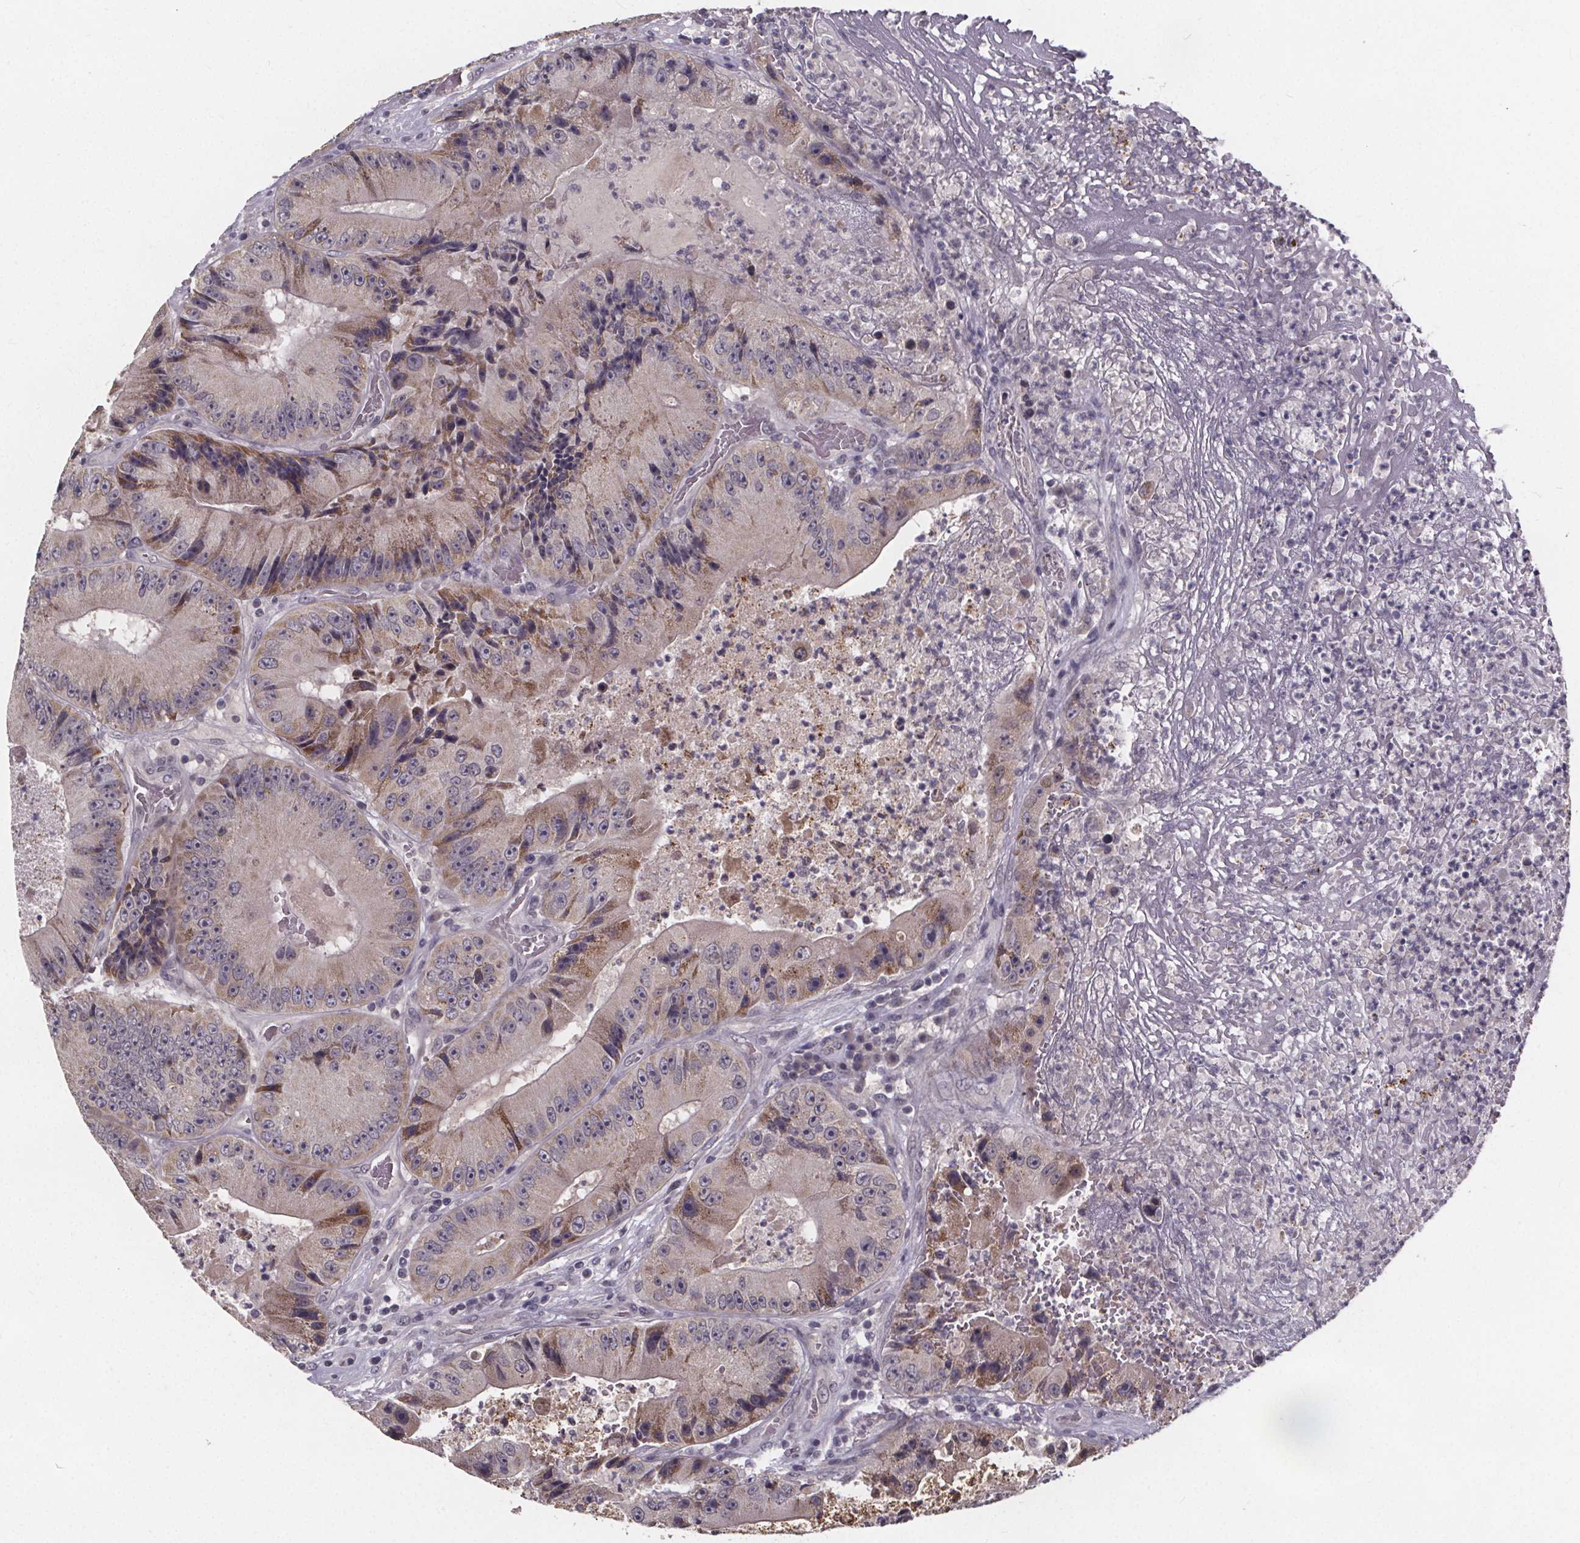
{"staining": {"intensity": "moderate", "quantity": "25%-75%", "location": "cytoplasmic/membranous"}, "tissue": "colorectal cancer", "cell_type": "Tumor cells", "image_type": "cancer", "snomed": [{"axis": "morphology", "description": "Adenocarcinoma, NOS"}, {"axis": "topography", "description": "Colon"}], "caption": "Tumor cells display moderate cytoplasmic/membranous expression in approximately 25%-75% of cells in colorectal cancer (adenocarcinoma). Immunohistochemistry (ihc) stains the protein in brown and the nuclei are stained blue.", "gene": "FAM181B", "patient": {"sex": "female", "age": 86}}